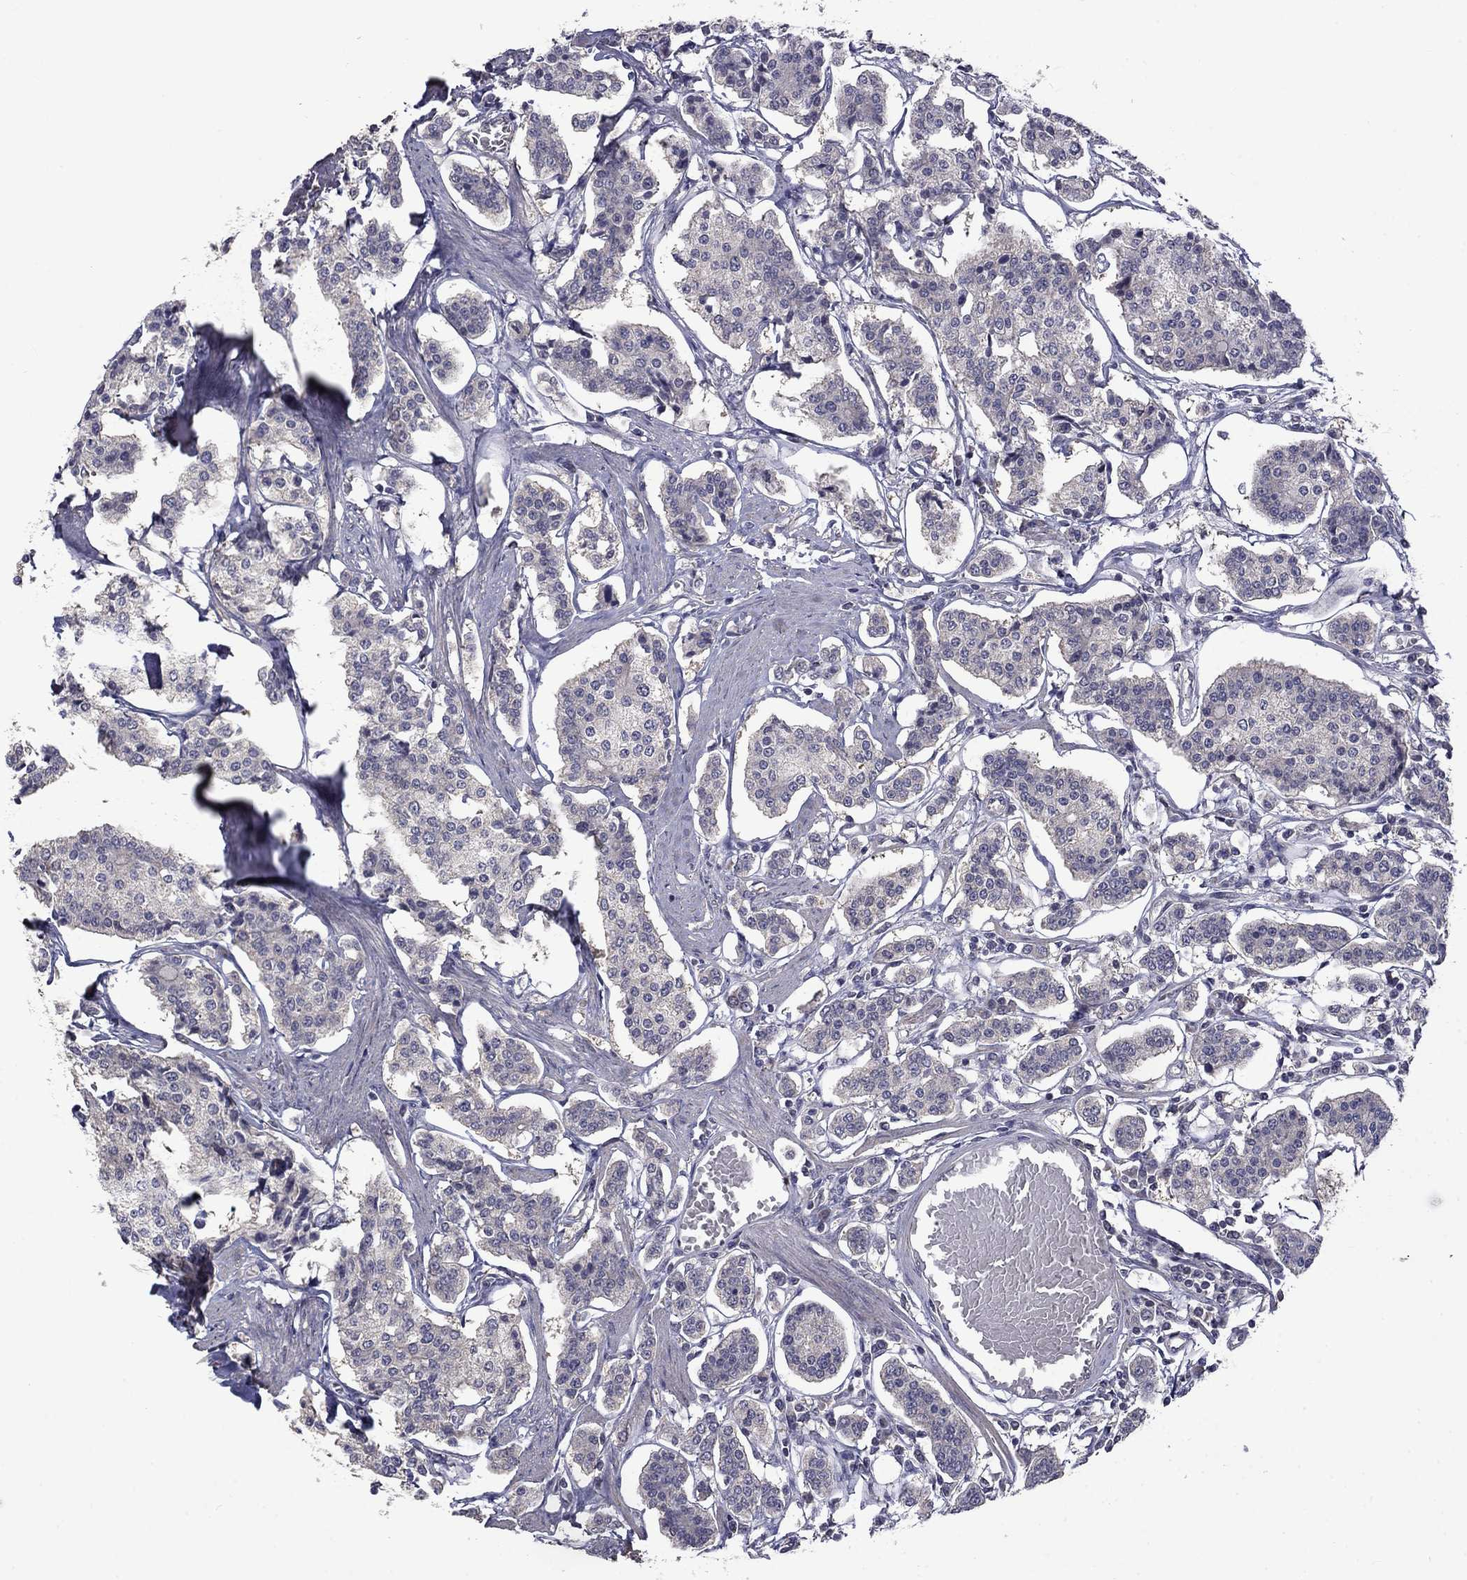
{"staining": {"intensity": "negative", "quantity": "none", "location": "none"}, "tissue": "carcinoid", "cell_type": "Tumor cells", "image_type": "cancer", "snomed": [{"axis": "morphology", "description": "Carcinoid, malignant, NOS"}, {"axis": "topography", "description": "Small intestine"}], "caption": "There is no significant expression in tumor cells of carcinoid.", "gene": "SLC39A14", "patient": {"sex": "female", "age": 65}}